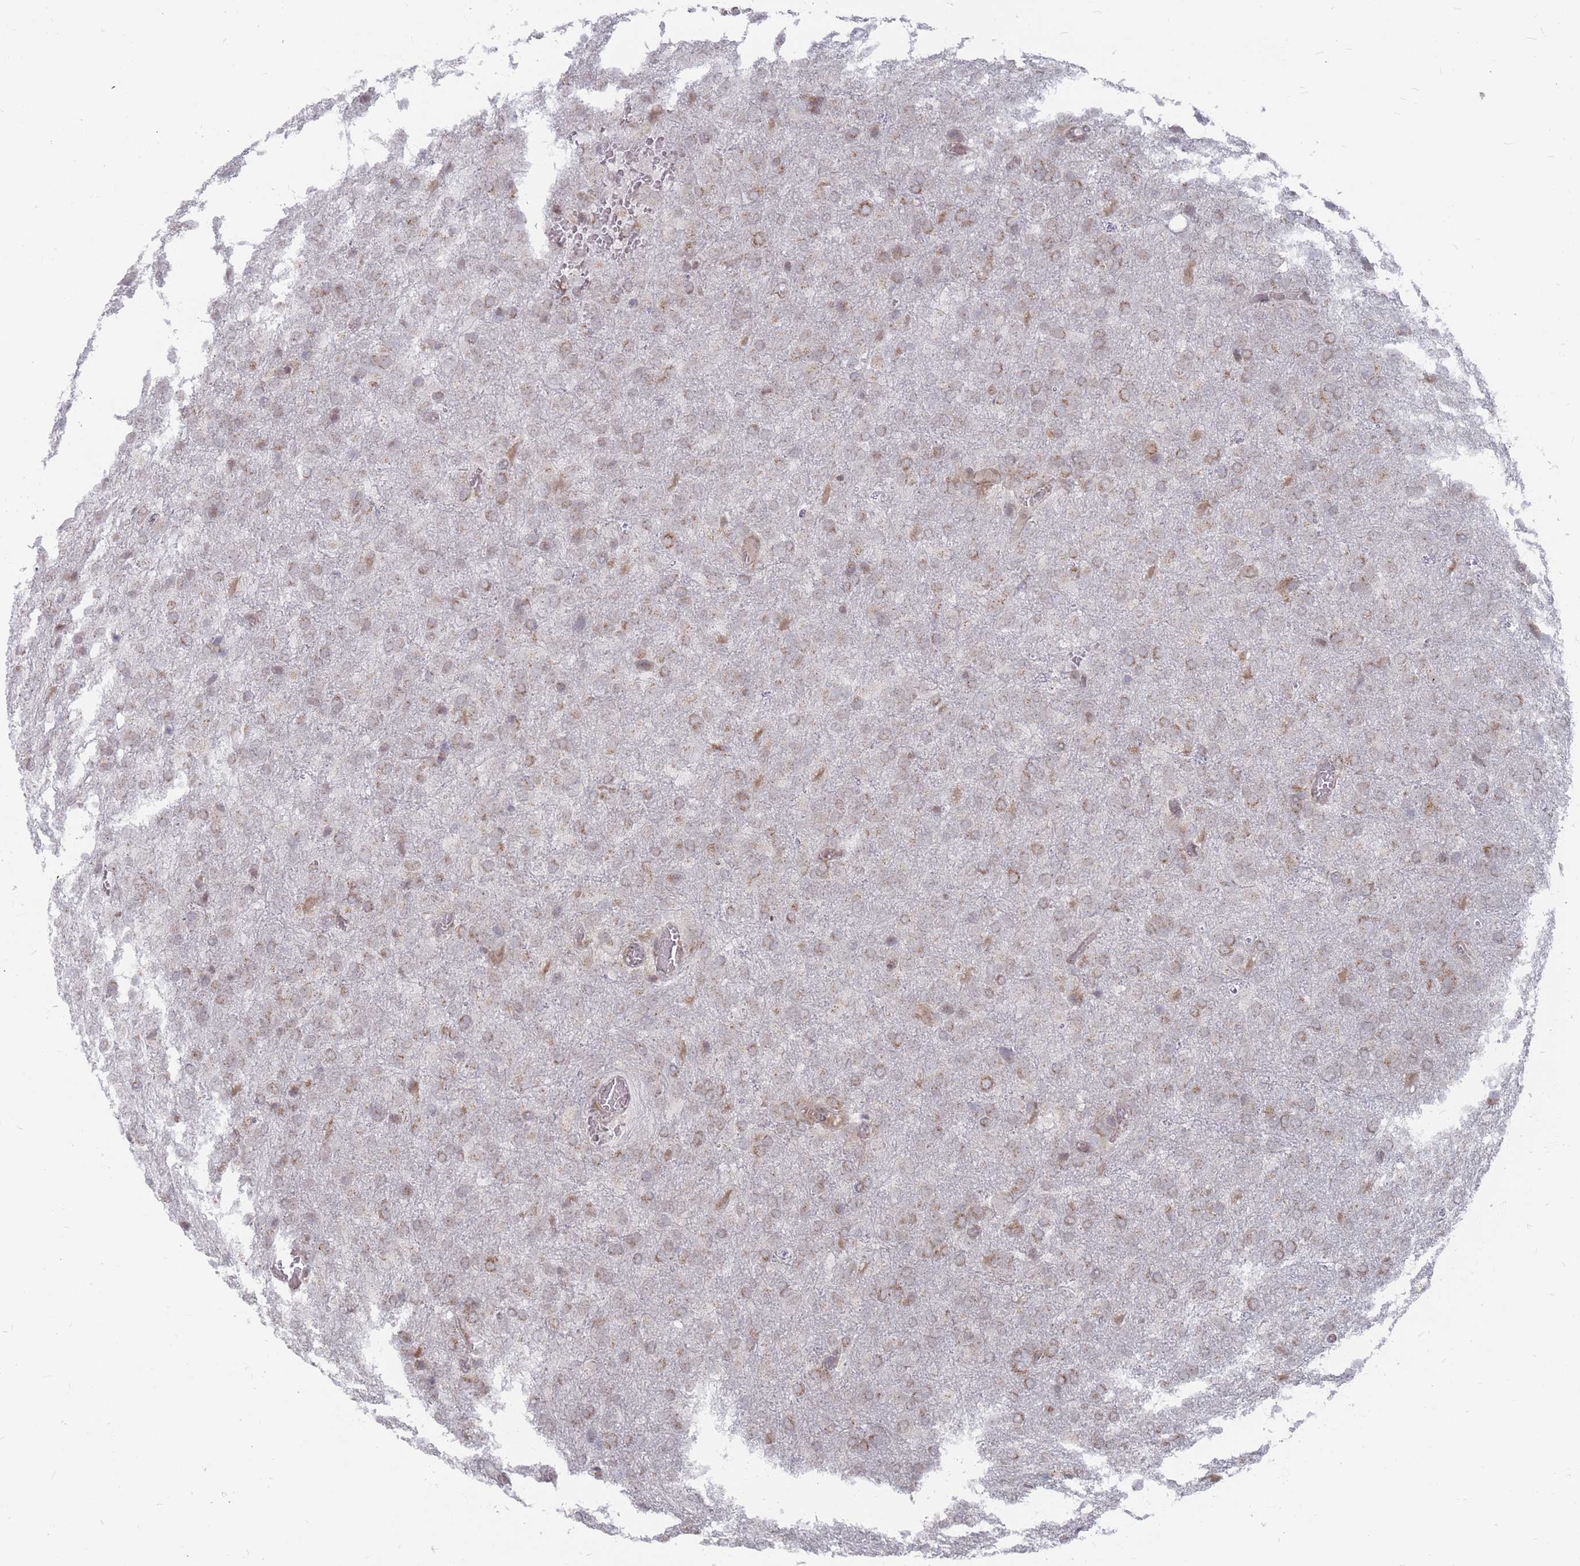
{"staining": {"intensity": "moderate", "quantity": "25%-75%", "location": "cytoplasmic/membranous"}, "tissue": "glioma", "cell_type": "Tumor cells", "image_type": "cancer", "snomed": [{"axis": "morphology", "description": "Glioma, malignant, High grade"}, {"axis": "topography", "description": "Brain"}], "caption": "Malignant glioma (high-grade) stained with immunohistochemistry (IHC) demonstrates moderate cytoplasmic/membranous staining in approximately 25%-75% of tumor cells.", "gene": "FMO4", "patient": {"sex": "female", "age": 74}}